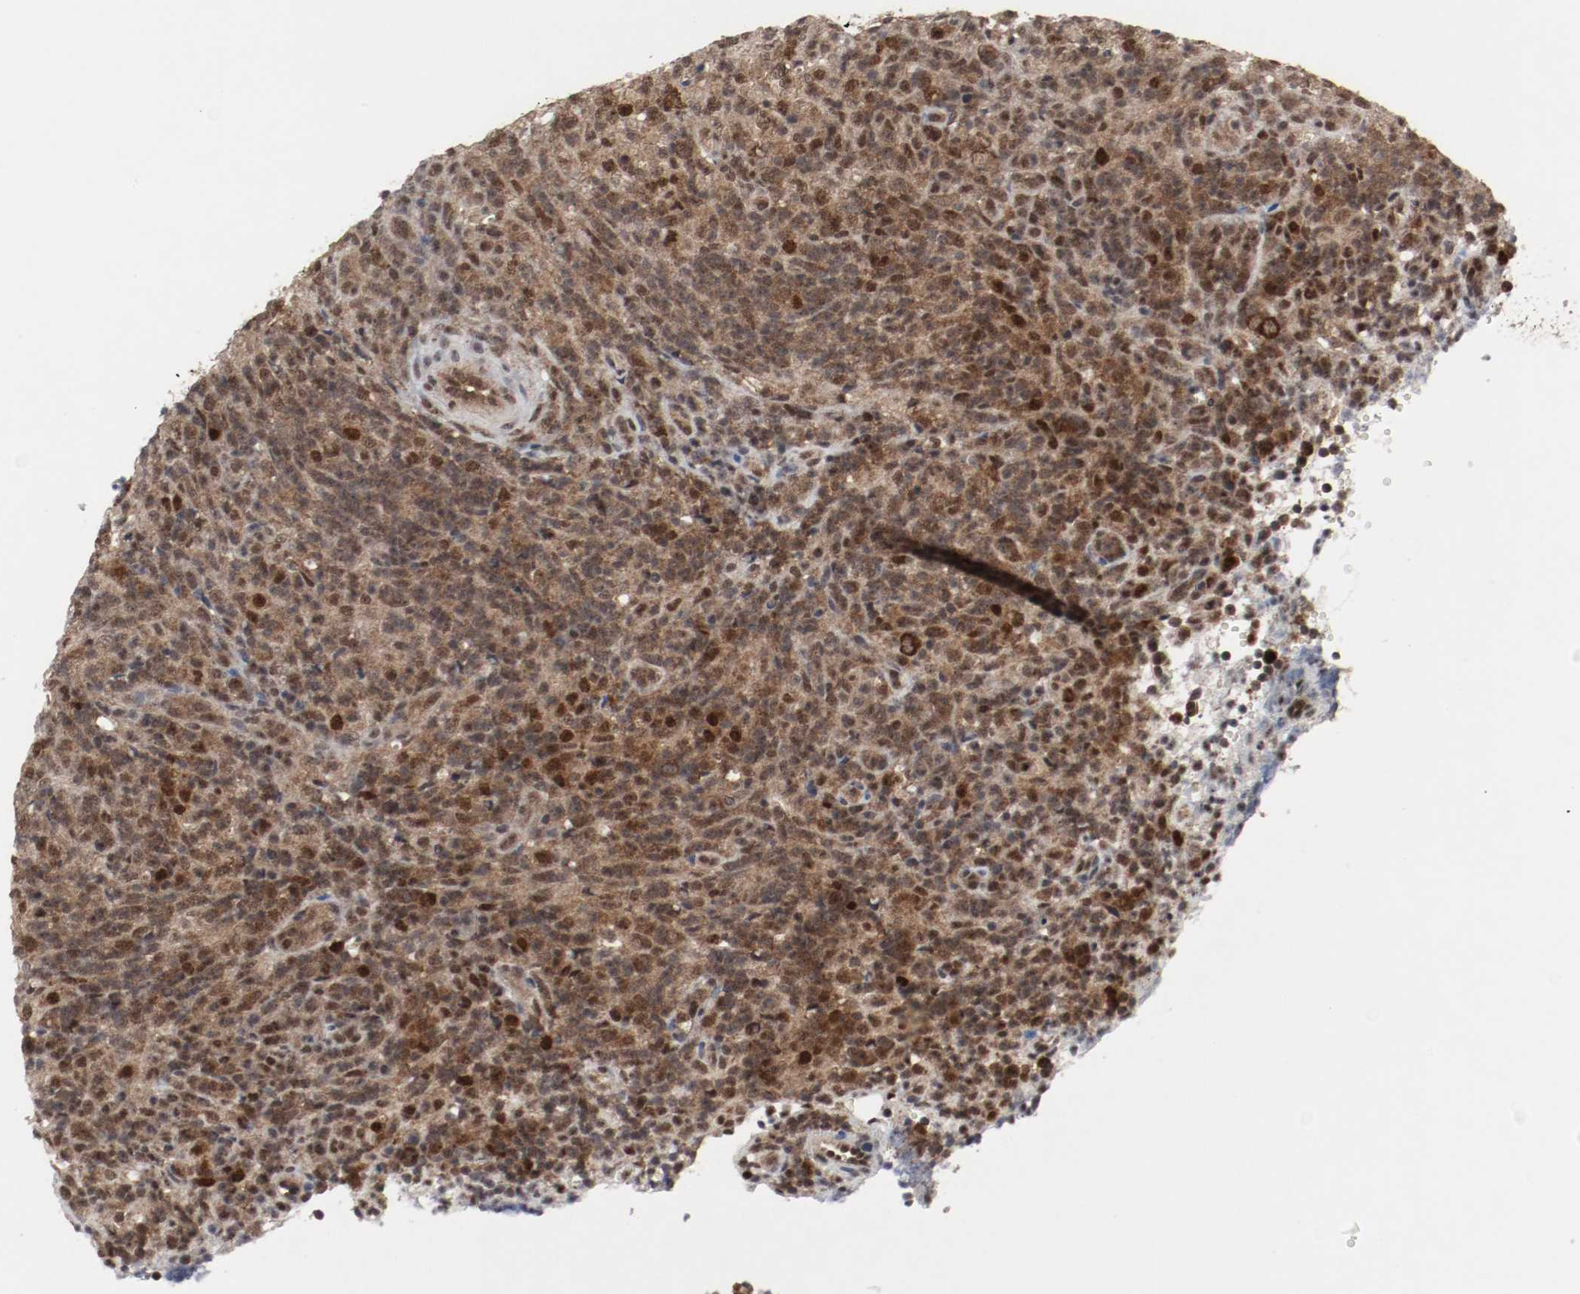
{"staining": {"intensity": "moderate", "quantity": ">75%", "location": "cytoplasmic/membranous,nuclear"}, "tissue": "lymphoma", "cell_type": "Tumor cells", "image_type": "cancer", "snomed": [{"axis": "morphology", "description": "Malignant lymphoma, non-Hodgkin's type, High grade"}, {"axis": "topography", "description": "Lymph node"}], "caption": "A micrograph of high-grade malignant lymphoma, non-Hodgkin's type stained for a protein displays moderate cytoplasmic/membranous and nuclear brown staining in tumor cells.", "gene": "CSNK2B", "patient": {"sex": "female", "age": 76}}